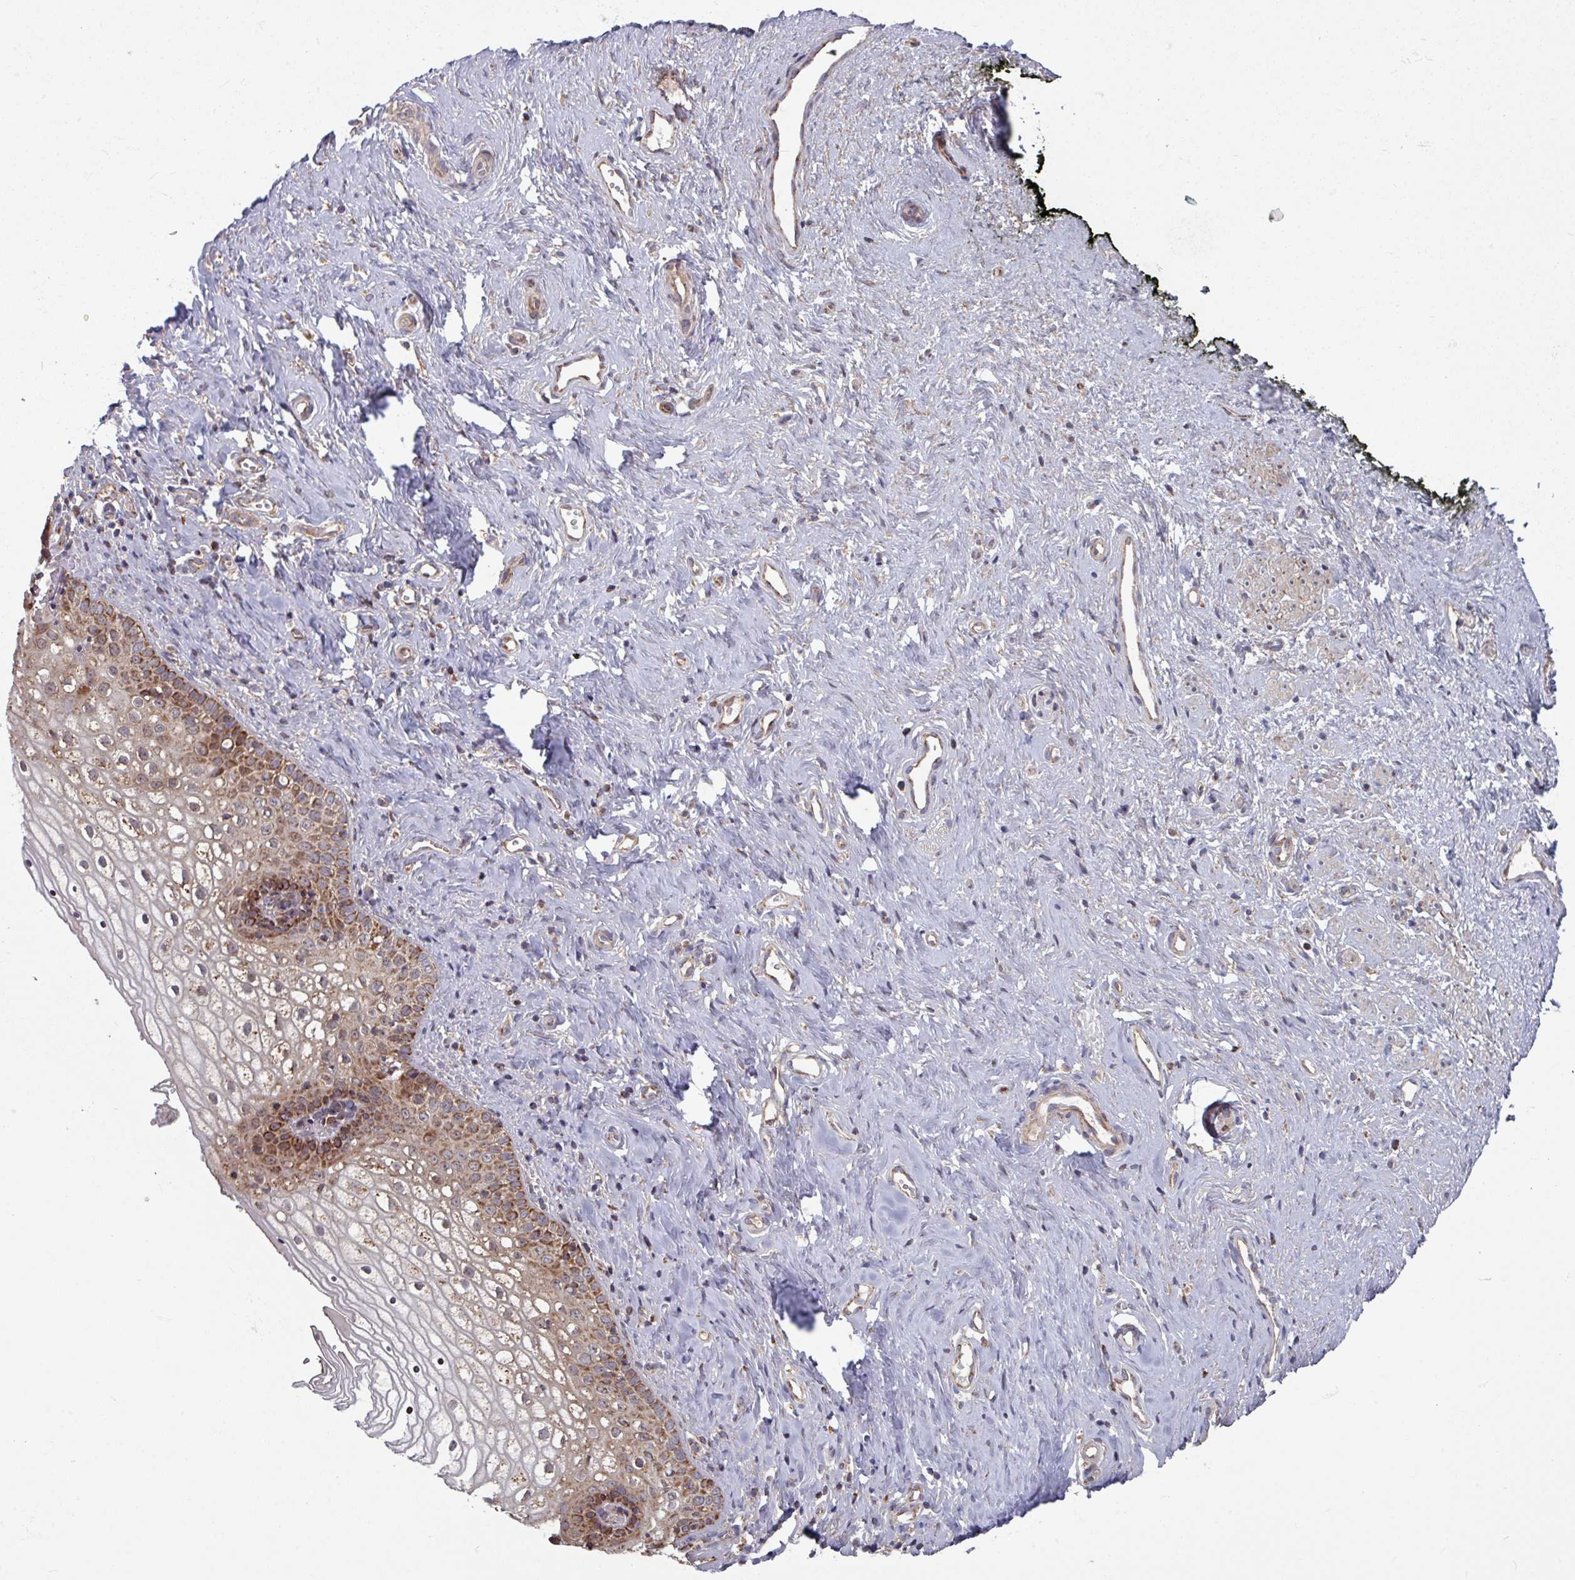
{"staining": {"intensity": "moderate", "quantity": ">75%", "location": "cytoplasmic/membranous"}, "tissue": "vagina", "cell_type": "Squamous epithelial cells", "image_type": "normal", "snomed": [{"axis": "morphology", "description": "Normal tissue, NOS"}, {"axis": "topography", "description": "Vagina"}], "caption": "Approximately >75% of squamous epithelial cells in unremarkable vagina exhibit moderate cytoplasmic/membranous protein expression as visualized by brown immunohistochemical staining.", "gene": "COX7C", "patient": {"sex": "female", "age": 59}}